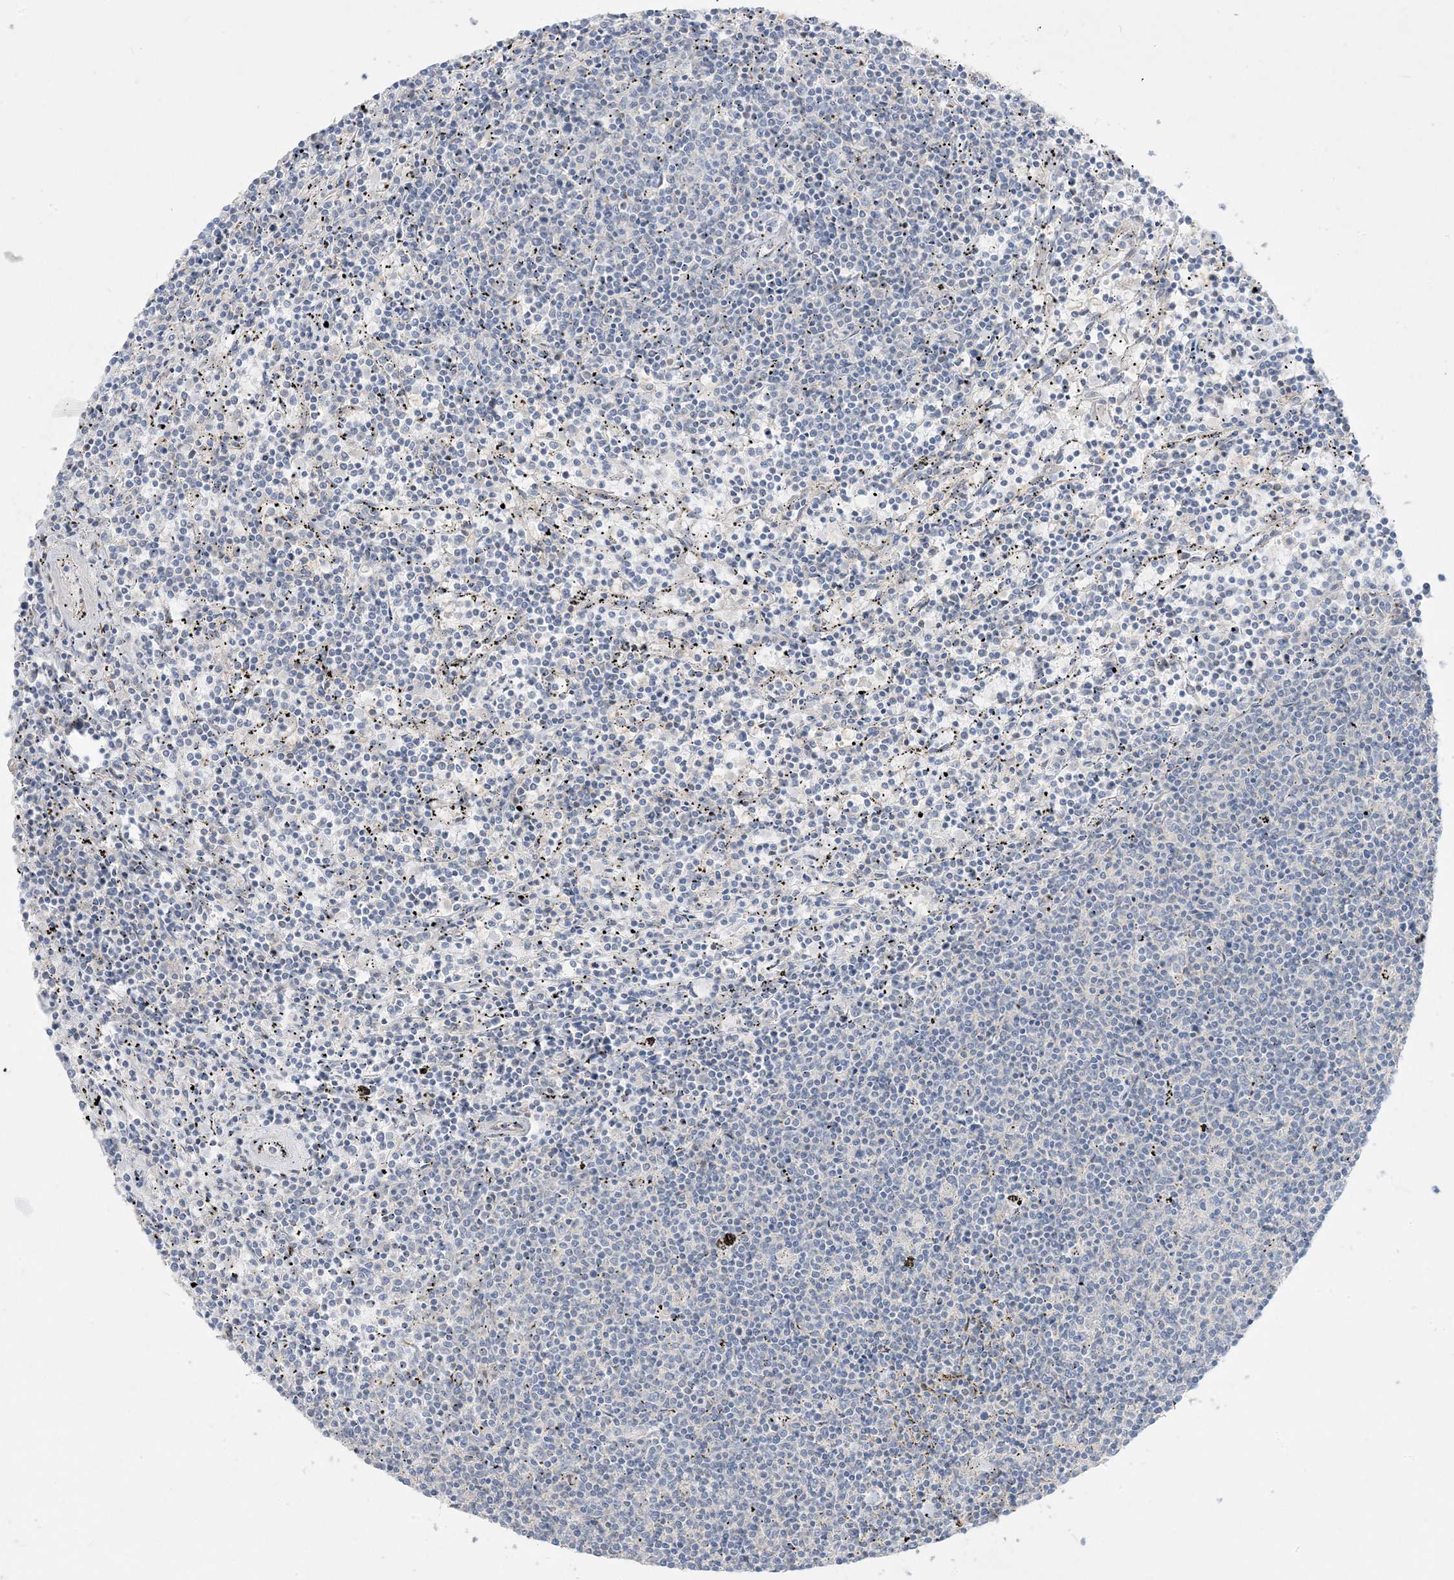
{"staining": {"intensity": "negative", "quantity": "none", "location": "none"}, "tissue": "lymphoma", "cell_type": "Tumor cells", "image_type": "cancer", "snomed": [{"axis": "morphology", "description": "Malignant lymphoma, non-Hodgkin's type, Low grade"}, {"axis": "topography", "description": "Spleen"}], "caption": "Tumor cells are negative for protein expression in human lymphoma.", "gene": "ARHGEF9", "patient": {"sex": "female", "age": 50}}